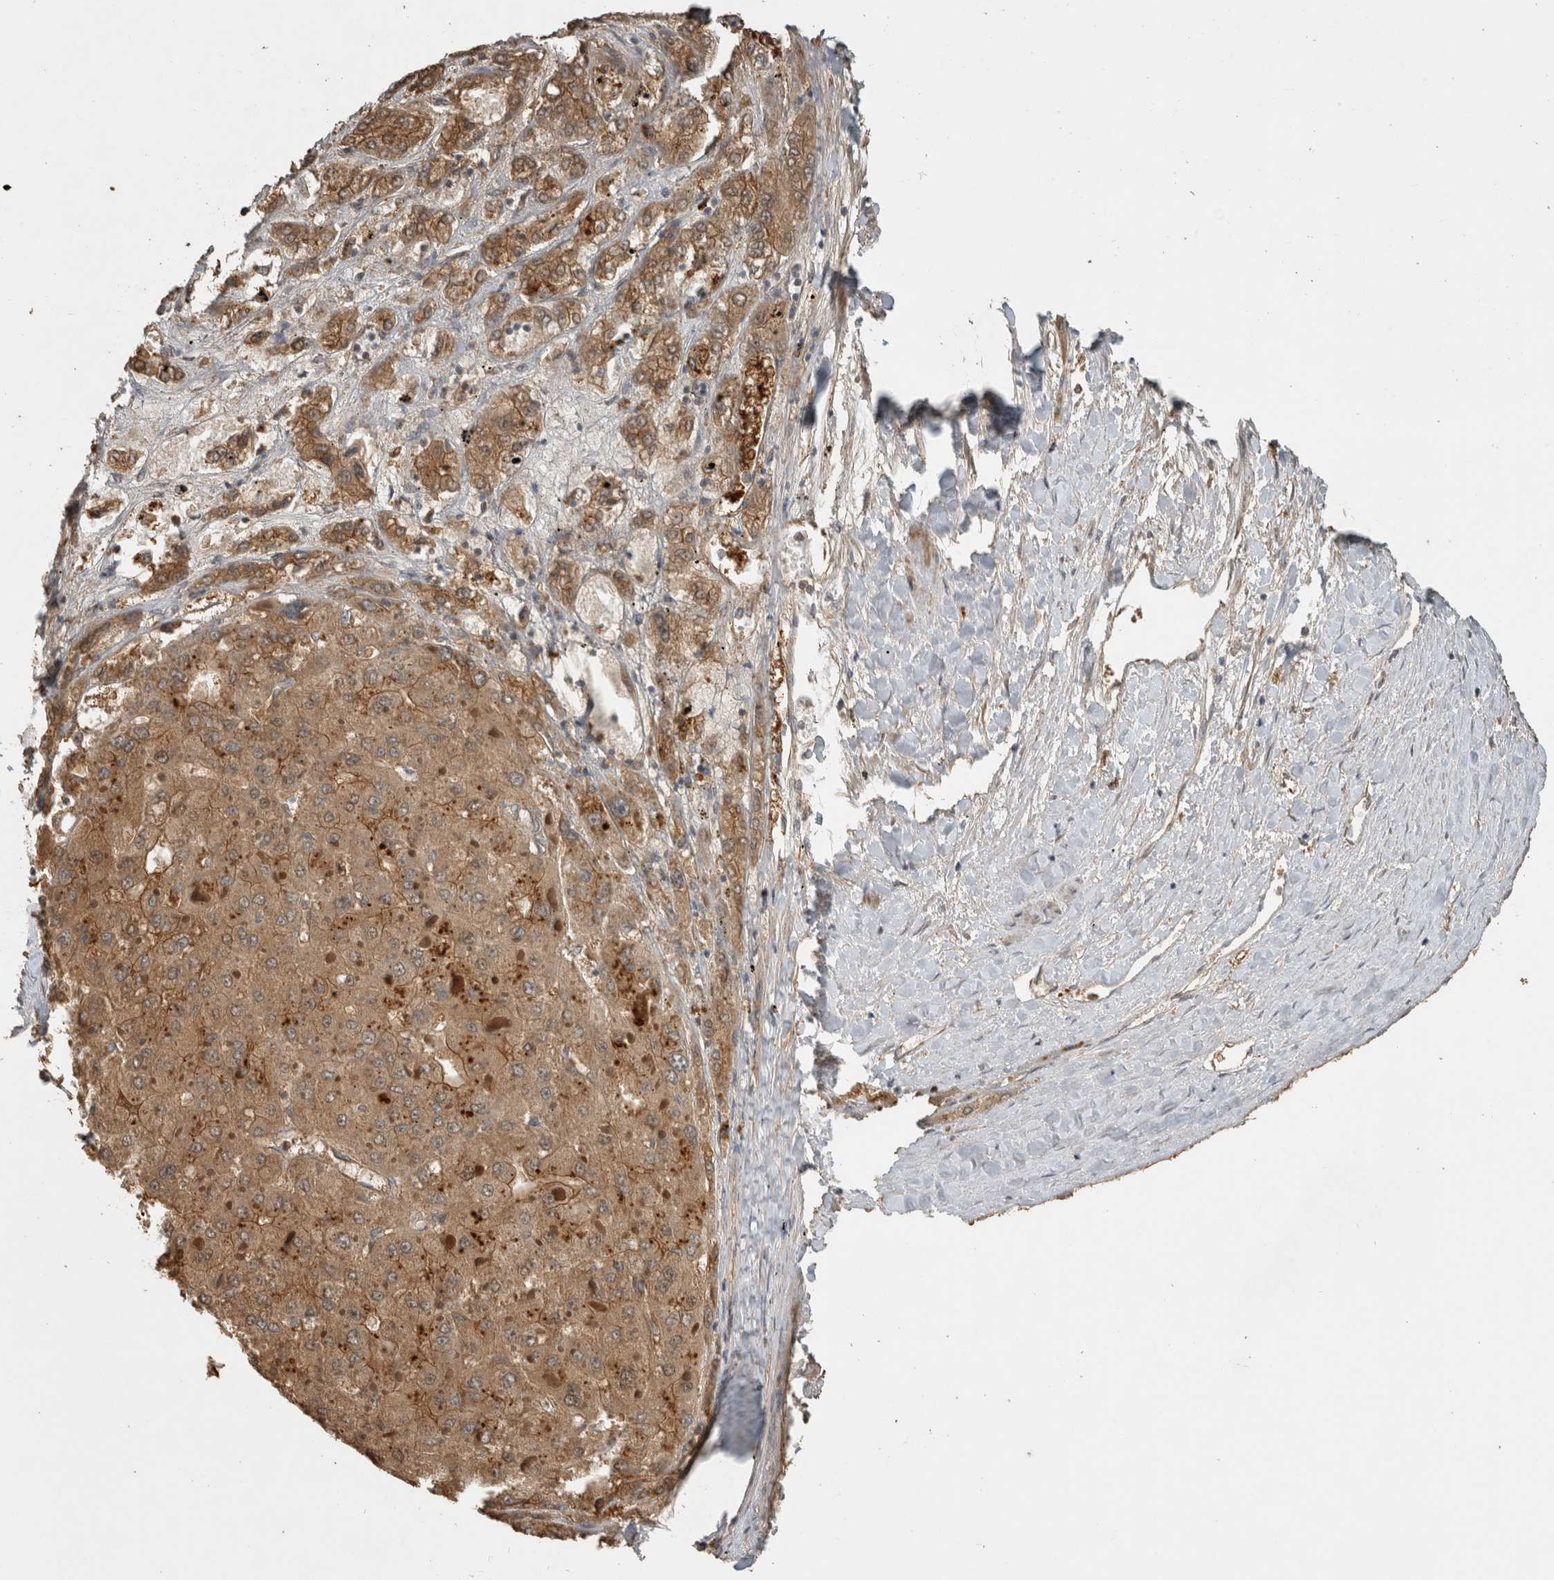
{"staining": {"intensity": "moderate", "quantity": ">75%", "location": "cytoplasmic/membranous"}, "tissue": "liver cancer", "cell_type": "Tumor cells", "image_type": "cancer", "snomed": [{"axis": "morphology", "description": "Carcinoma, Hepatocellular, NOS"}, {"axis": "topography", "description": "Liver"}], "caption": "Liver hepatocellular carcinoma tissue displays moderate cytoplasmic/membranous staining in approximately >75% of tumor cells", "gene": "RHPN1", "patient": {"sex": "female", "age": 73}}